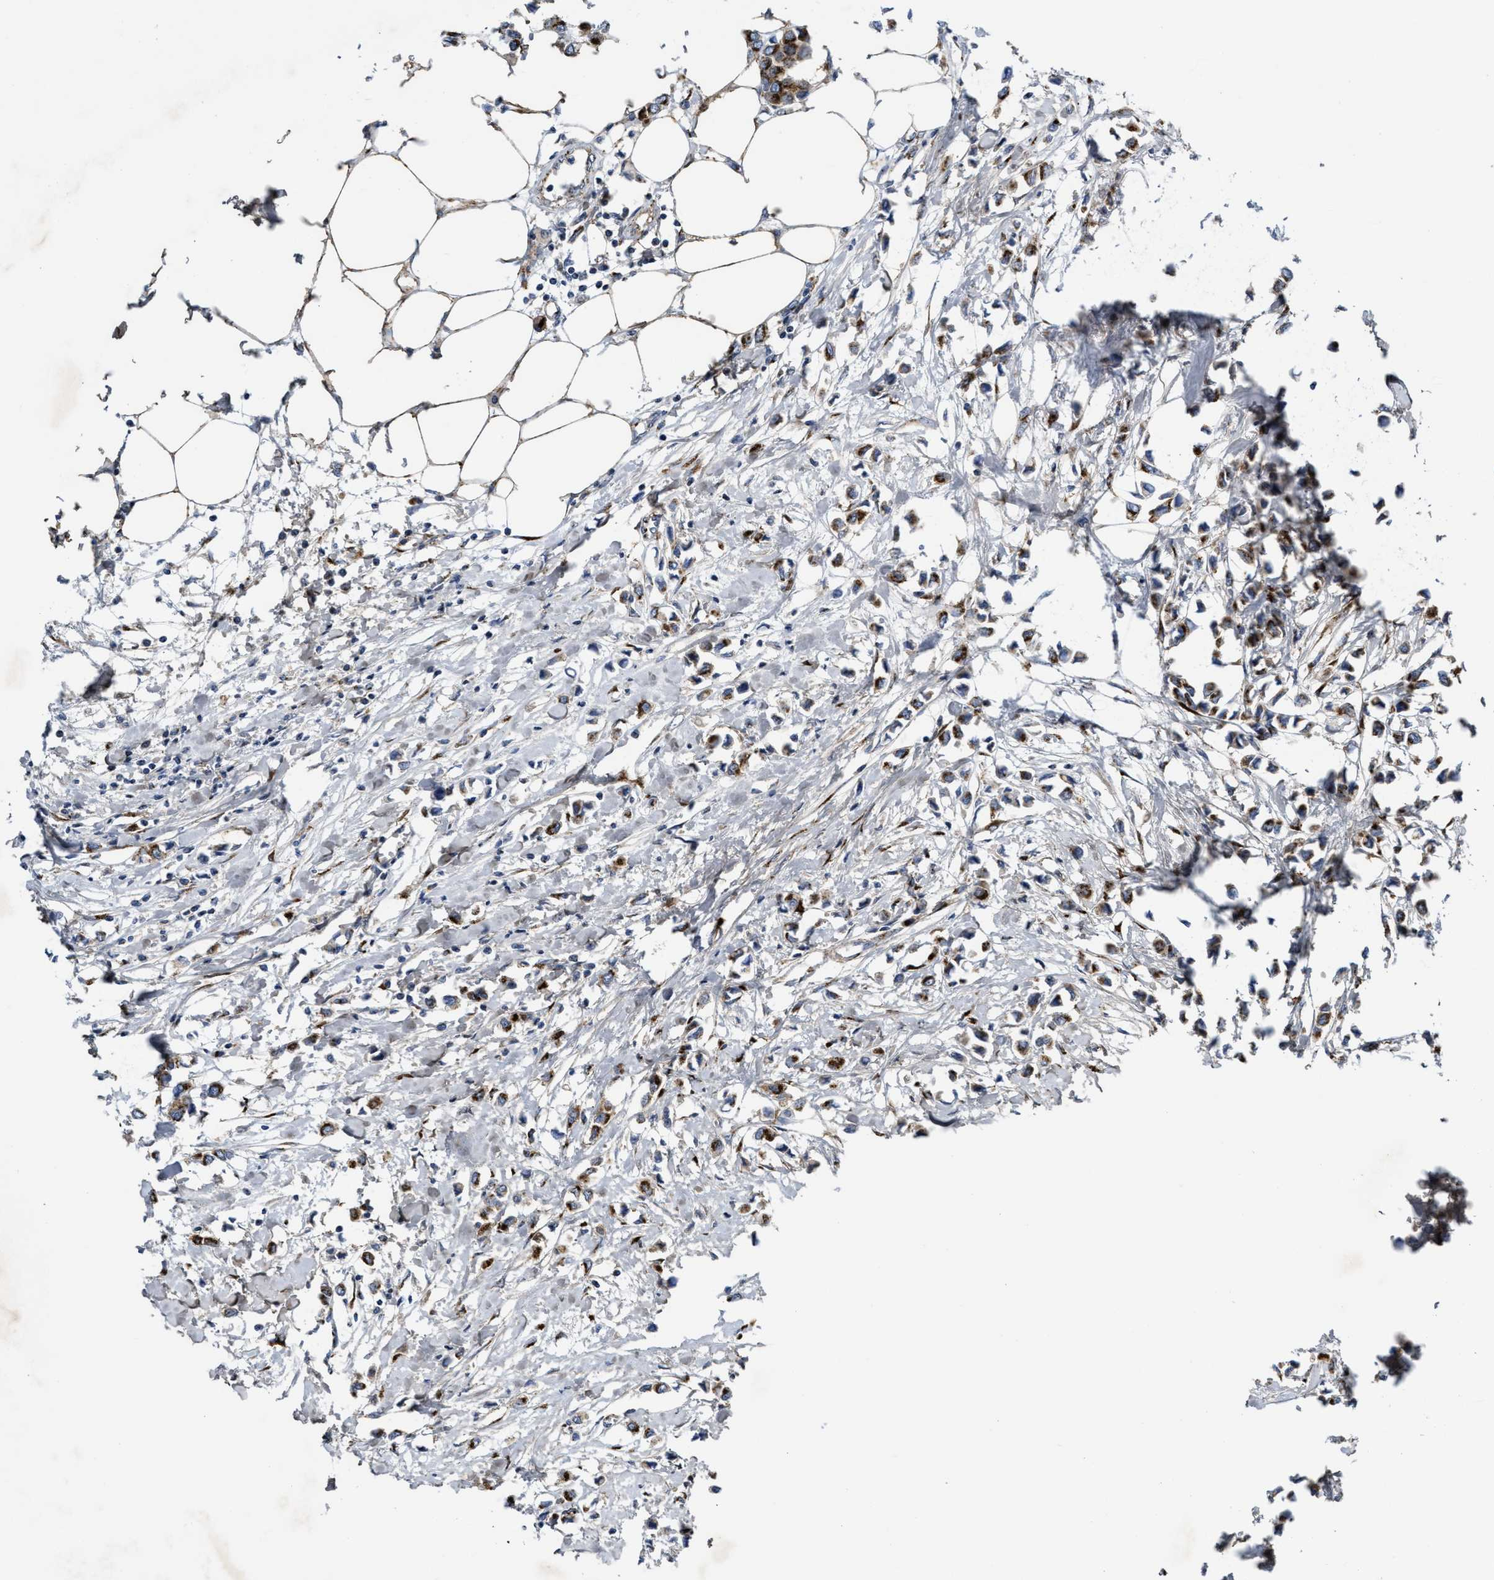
{"staining": {"intensity": "moderate", "quantity": ">75%", "location": "cytoplasmic/membranous"}, "tissue": "breast cancer", "cell_type": "Tumor cells", "image_type": "cancer", "snomed": [{"axis": "morphology", "description": "Lobular carcinoma"}, {"axis": "topography", "description": "Breast"}], "caption": "IHC of lobular carcinoma (breast) reveals medium levels of moderate cytoplasmic/membranous staining in about >75% of tumor cells.", "gene": "ZNF70", "patient": {"sex": "female", "age": 51}}